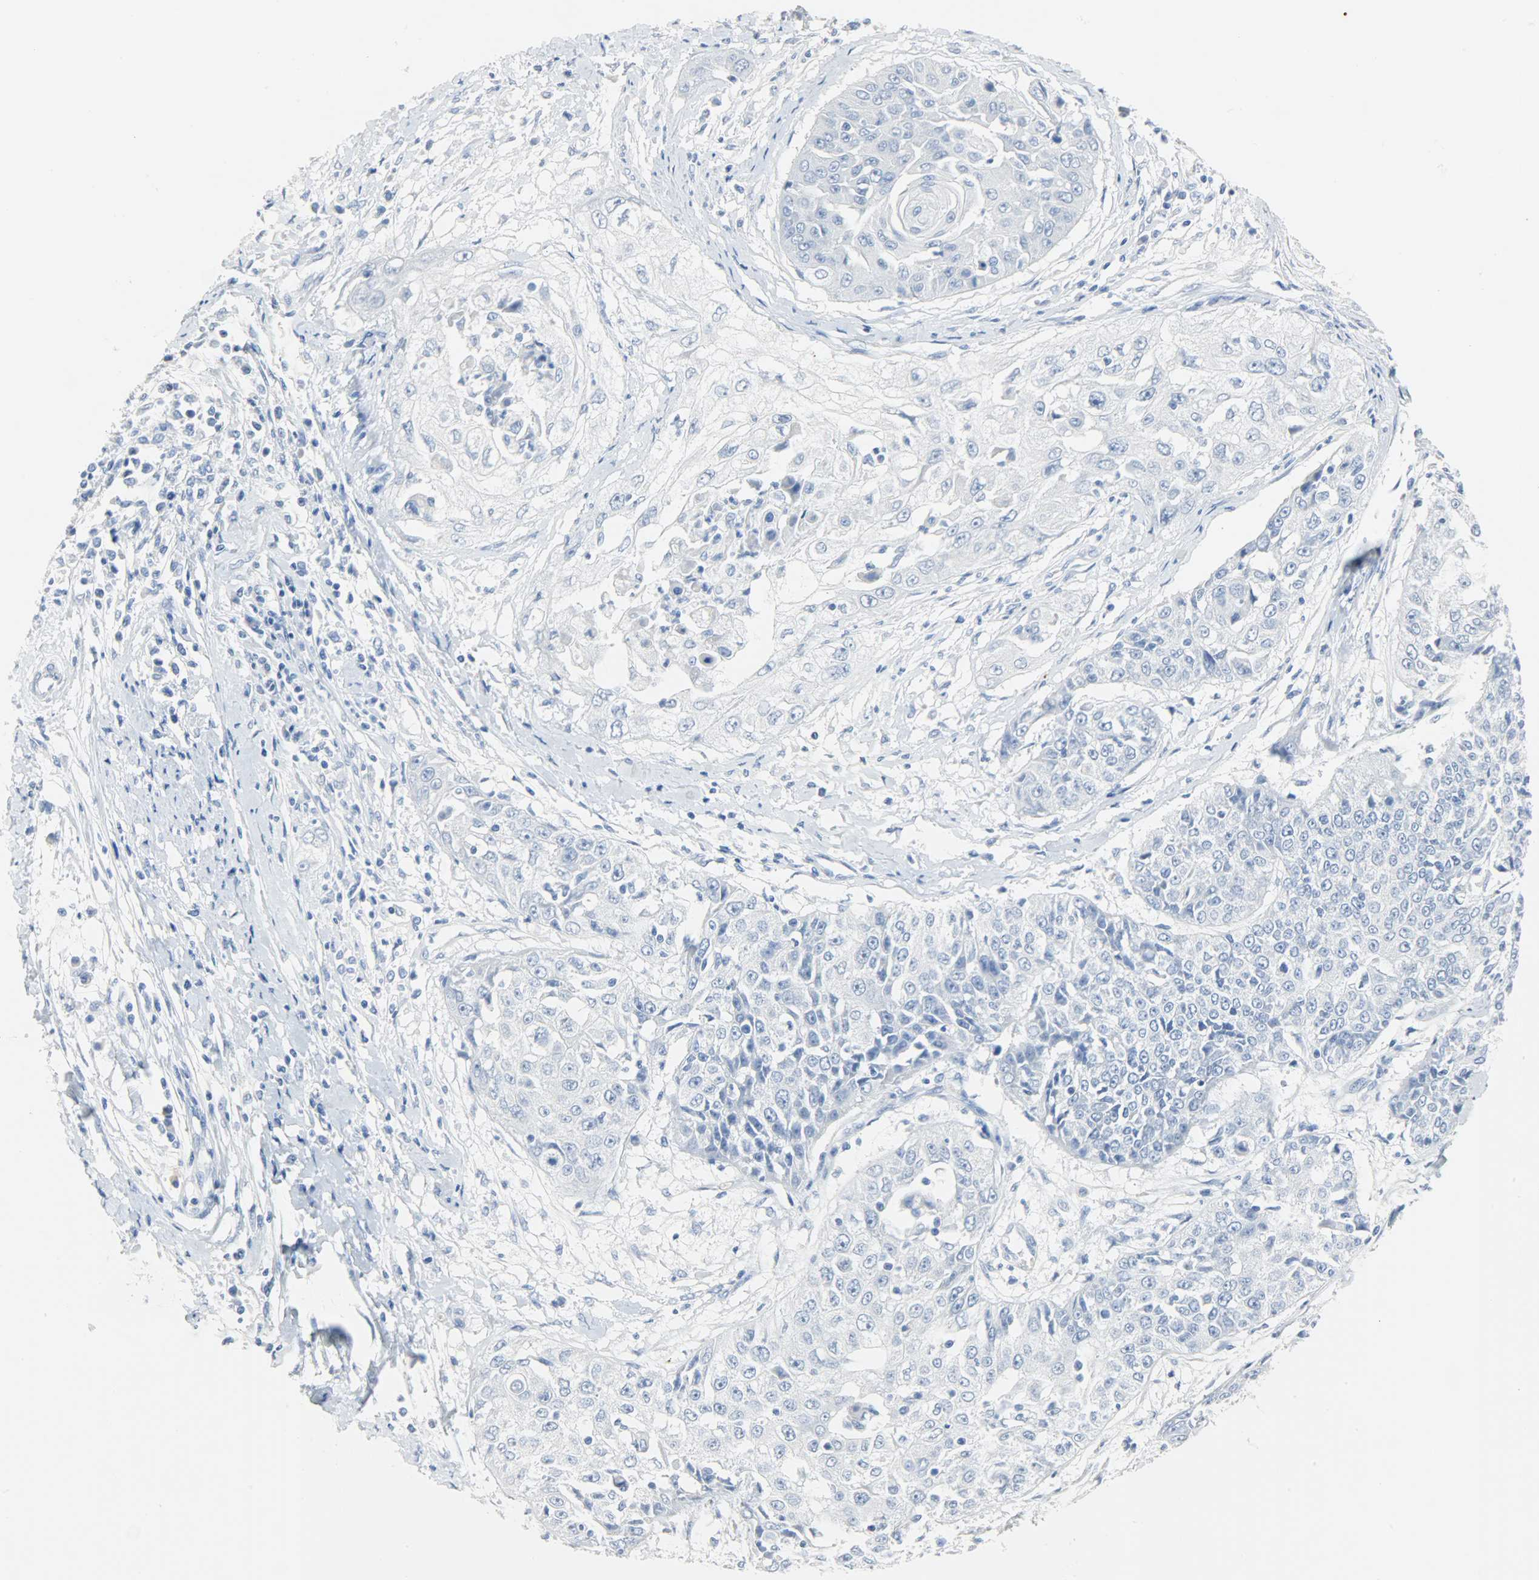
{"staining": {"intensity": "negative", "quantity": "none", "location": "none"}, "tissue": "cervical cancer", "cell_type": "Tumor cells", "image_type": "cancer", "snomed": [{"axis": "morphology", "description": "Squamous cell carcinoma, NOS"}, {"axis": "topography", "description": "Cervix"}], "caption": "An immunohistochemistry (IHC) image of cervical cancer is shown. There is no staining in tumor cells of cervical cancer.", "gene": "CA3", "patient": {"sex": "female", "age": 64}}